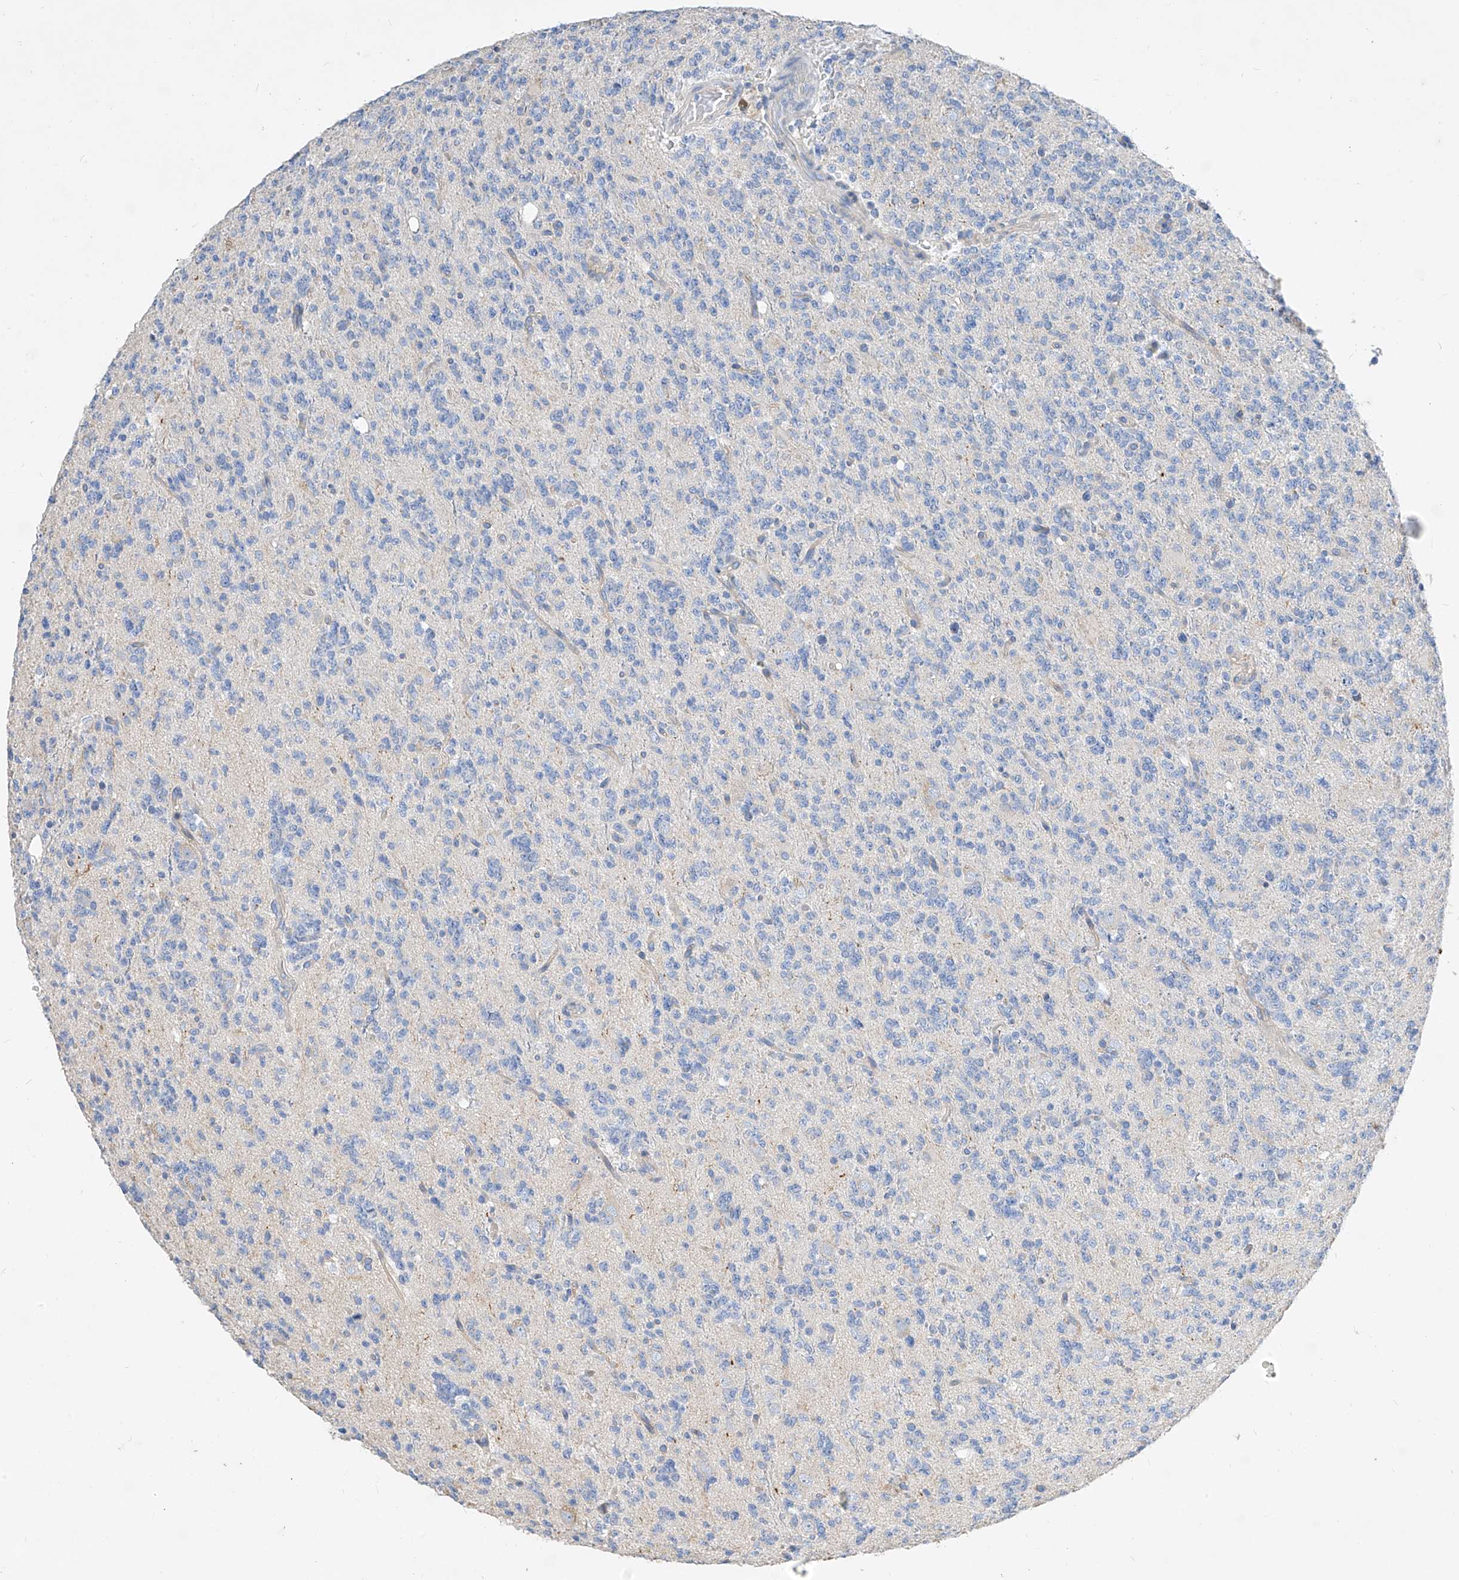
{"staining": {"intensity": "negative", "quantity": "none", "location": "none"}, "tissue": "glioma", "cell_type": "Tumor cells", "image_type": "cancer", "snomed": [{"axis": "morphology", "description": "Glioma, malignant, High grade"}, {"axis": "topography", "description": "Brain"}], "caption": "A high-resolution image shows IHC staining of high-grade glioma (malignant), which shows no significant expression in tumor cells.", "gene": "SCGB2A1", "patient": {"sex": "female", "age": 62}}